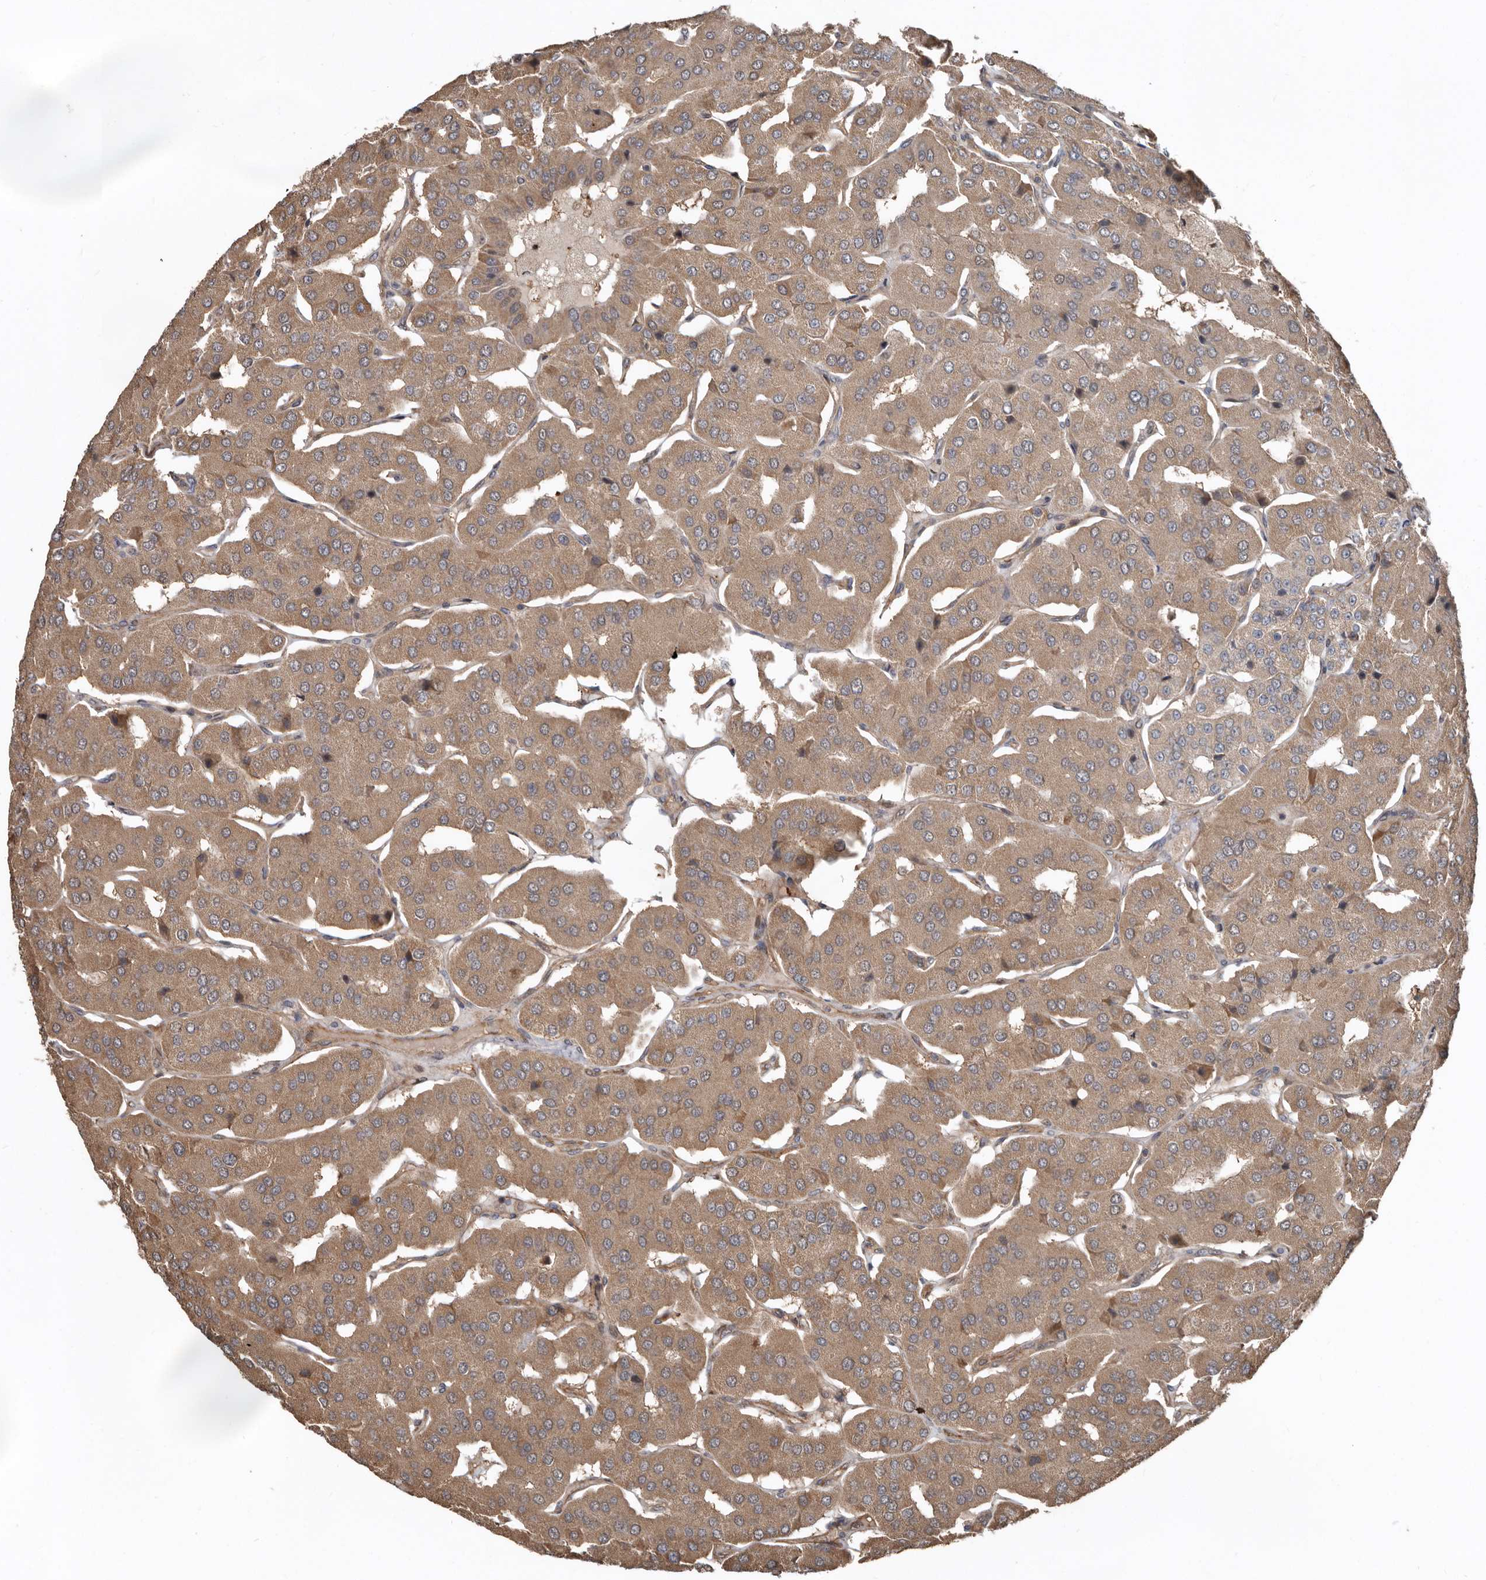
{"staining": {"intensity": "weak", "quantity": ">75%", "location": "cytoplasmic/membranous"}, "tissue": "parathyroid gland", "cell_type": "Glandular cells", "image_type": "normal", "snomed": [{"axis": "morphology", "description": "Normal tissue, NOS"}, {"axis": "morphology", "description": "Adenoma, NOS"}, {"axis": "topography", "description": "Parathyroid gland"}], "caption": "Brown immunohistochemical staining in normal human parathyroid gland demonstrates weak cytoplasmic/membranous staining in about >75% of glandular cells. The protein is stained brown, and the nuclei are stained in blue (DAB (3,3'-diaminobenzidine) IHC with brightfield microscopy, high magnification).", "gene": "EXOC3L1", "patient": {"sex": "female", "age": 86}}